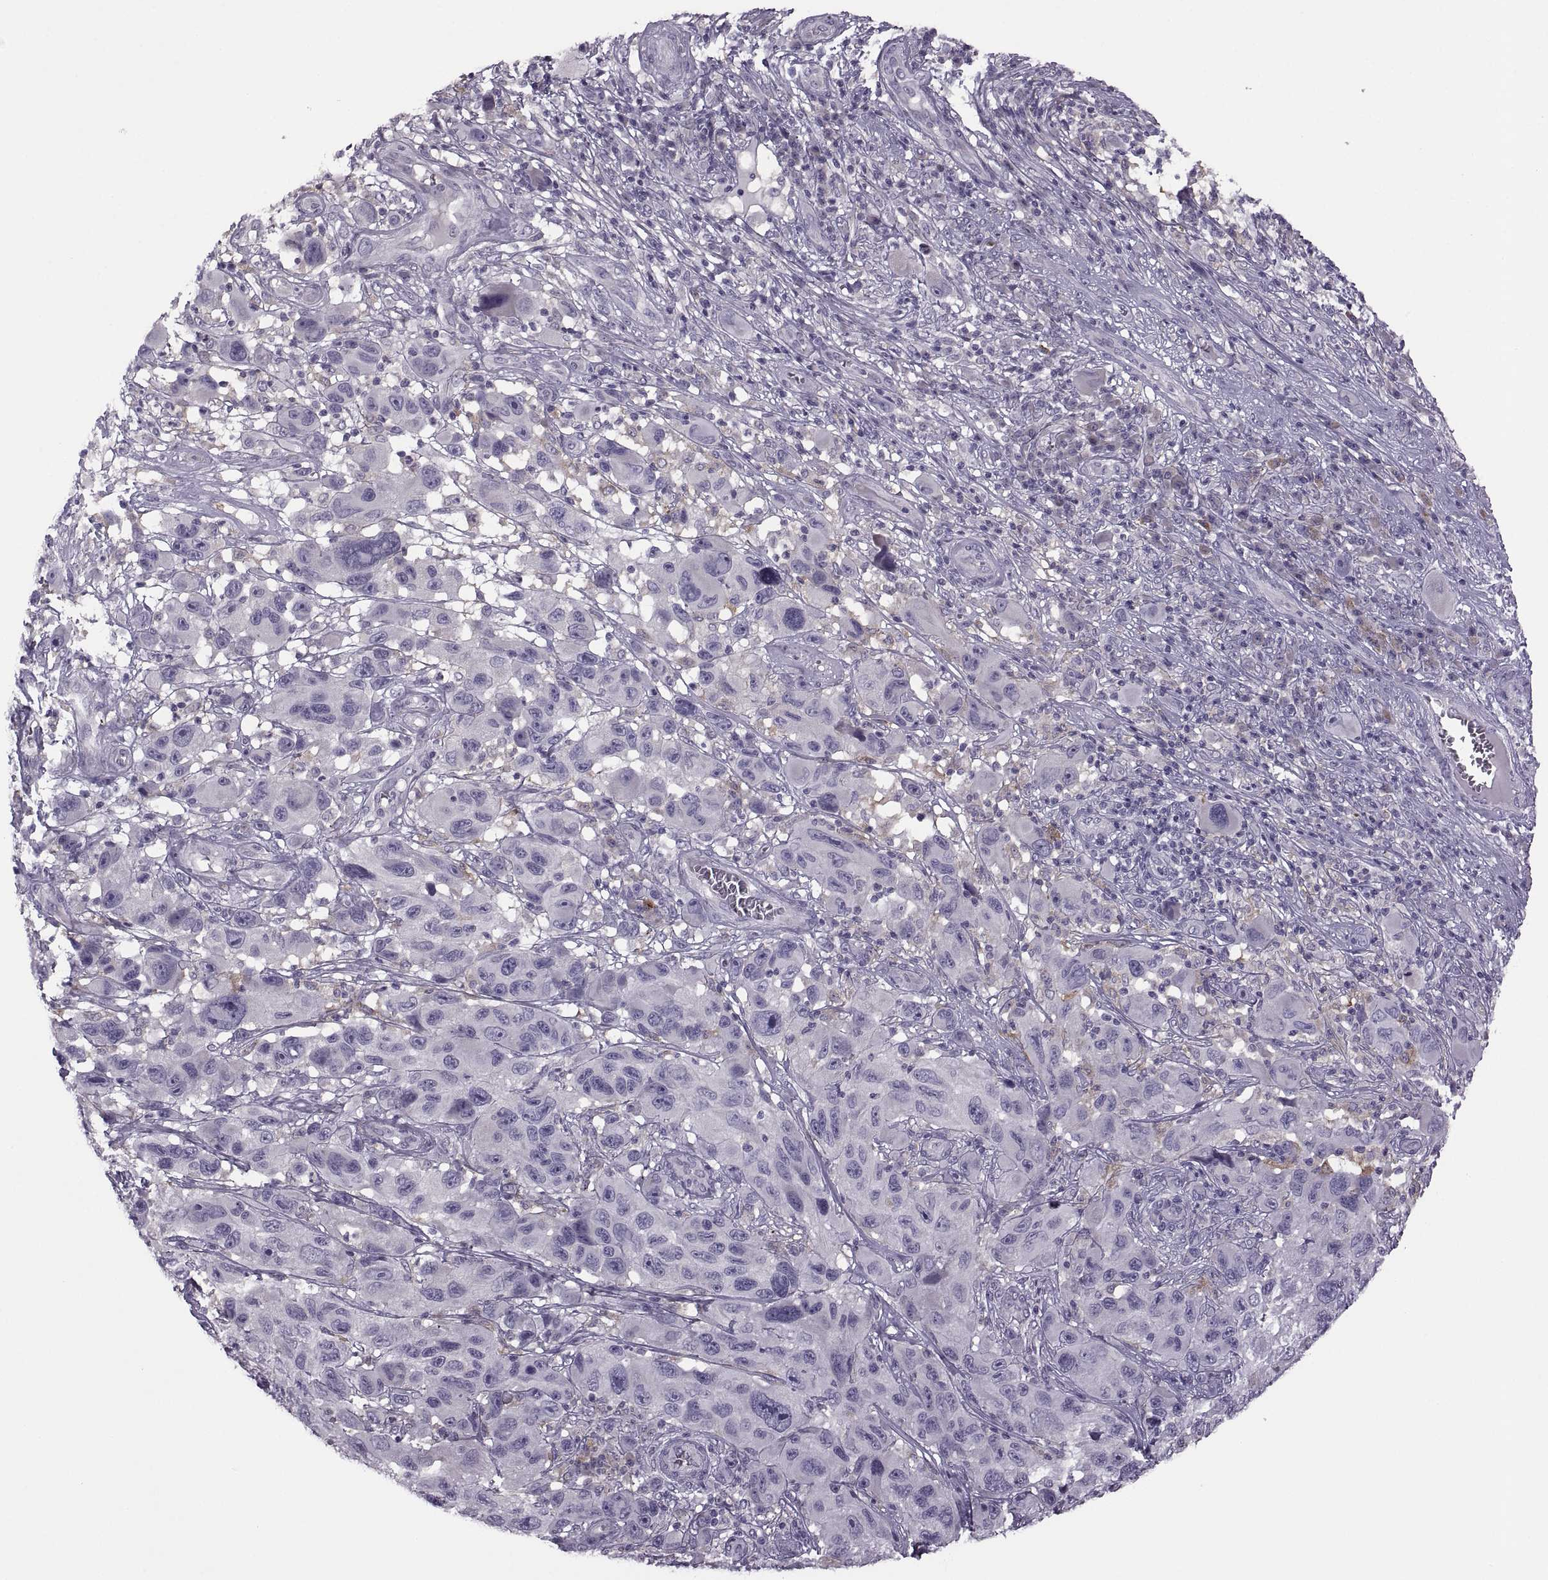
{"staining": {"intensity": "negative", "quantity": "none", "location": "none"}, "tissue": "melanoma", "cell_type": "Tumor cells", "image_type": "cancer", "snomed": [{"axis": "morphology", "description": "Malignant melanoma, NOS"}, {"axis": "topography", "description": "Skin"}], "caption": "High power microscopy photomicrograph of an IHC image of melanoma, revealing no significant staining in tumor cells. The staining was performed using DAB to visualize the protein expression in brown, while the nuclei were stained in blue with hematoxylin (Magnification: 20x).", "gene": "H2AP", "patient": {"sex": "male", "age": 53}}